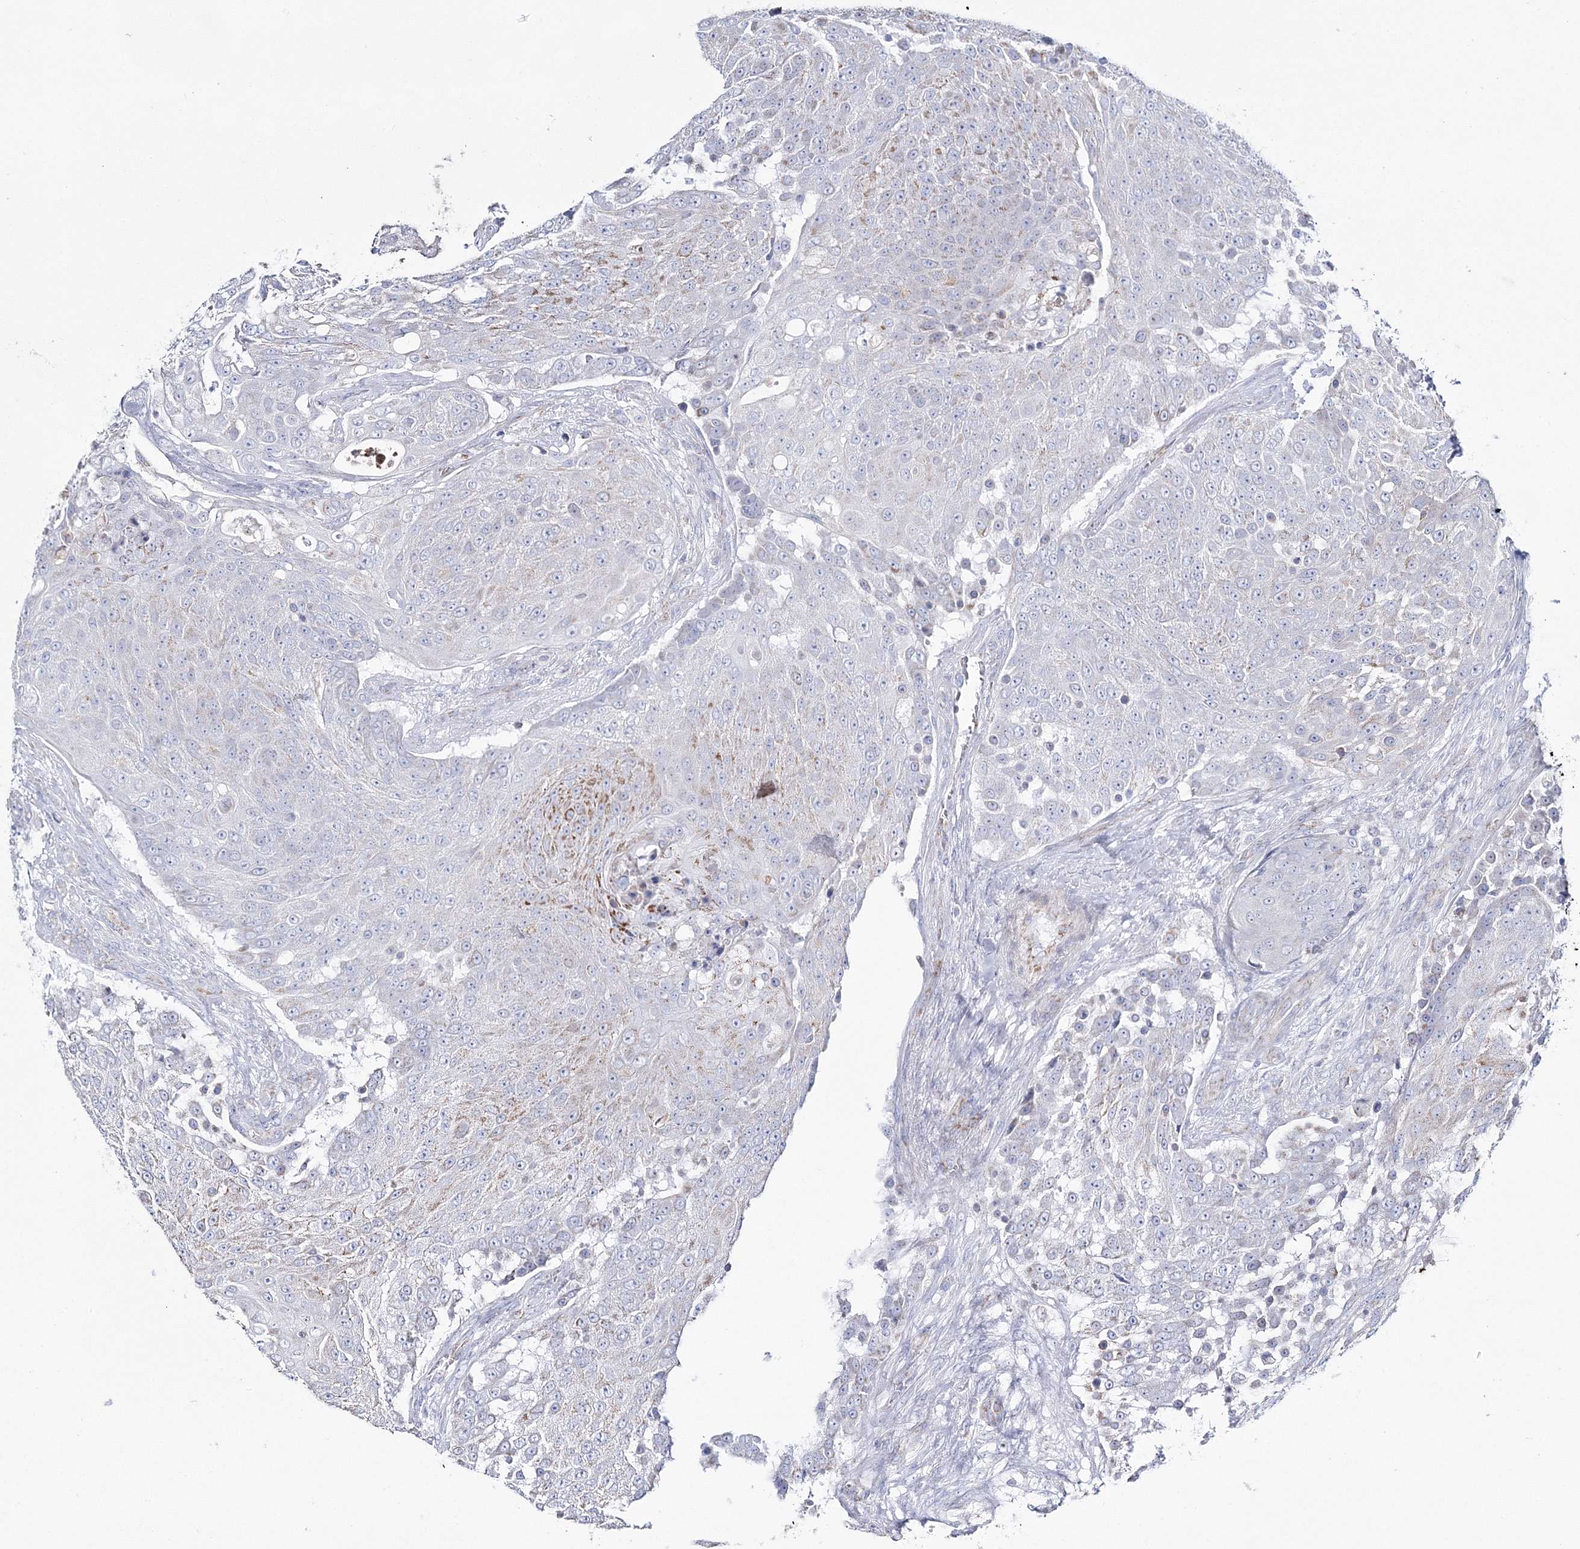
{"staining": {"intensity": "weak", "quantity": "25%-75%", "location": "cytoplasmic/membranous"}, "tissue": "urothelial cancer", "cell_type": "Tumor cells", "image_type": "cancer", "snomed": [{"axis": "morphology", "description": "Urothelial carcinoma, High grade"}, {"axis": "topography", "description": "Urinary bladder"}], "caption": "The histopathology image shows a brown stain indicating the presence of a protein in the cytoplasmic/membranous of tumor cells in urothelial cancer.", "gene": "HIBCH", "patient": {"sex": "female", "age": 63}}